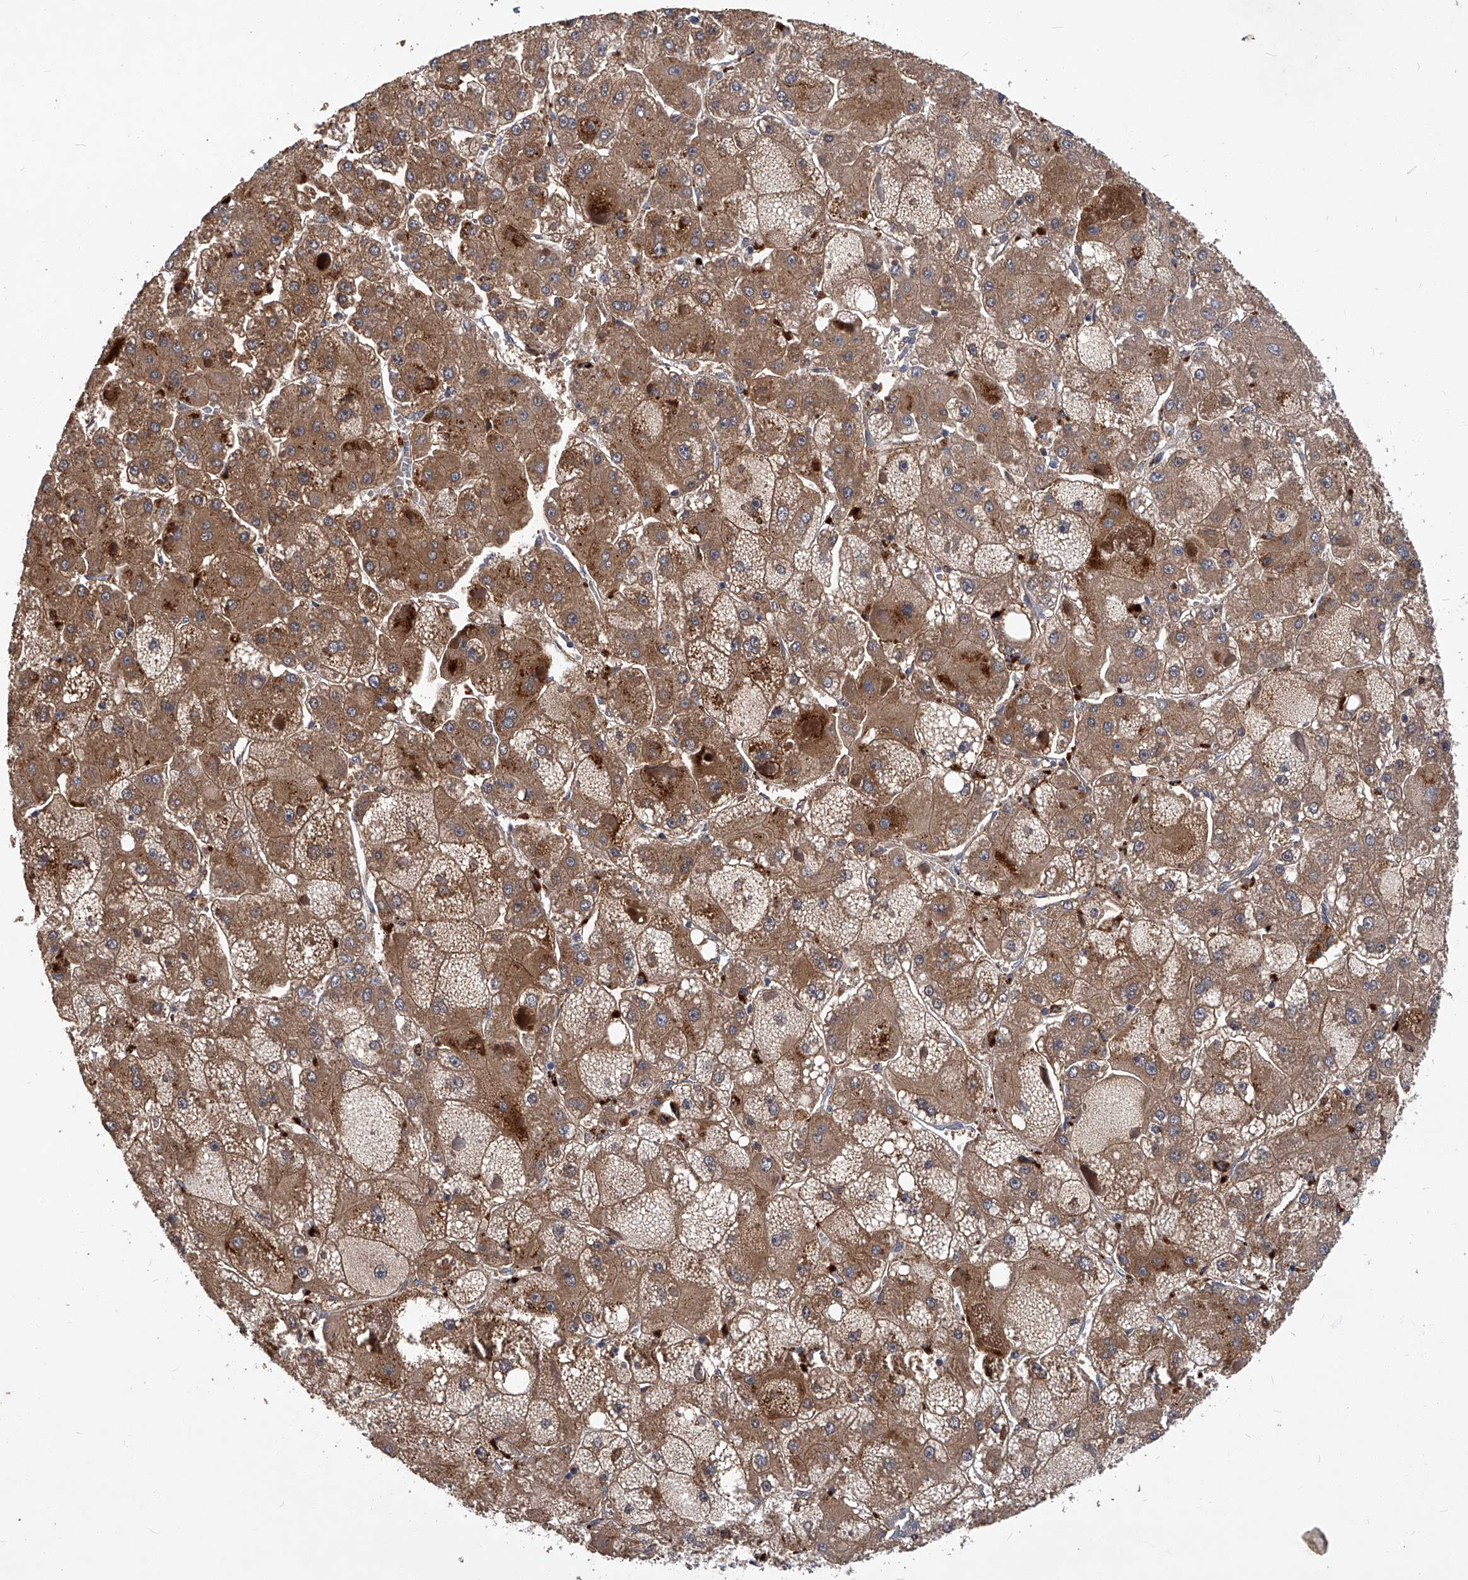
{"staining": {"intensity": "moderate", "quantity": ">75%", "location": "cytoplasmic/membranous"}, "tissue": "liver cancer", "cell_type": "Tumor cells", "image_type": "cancer", "snomed": [{"axis": "morphology", "description": "Carcinoma, Hepatocellular, NOS"}, {"axis": "topography", "description": "Liver"}], "caption": "A medium amount of moderate cytoplasmic/membranous expression is identified in about >75% of tumor cells in hepatocellular carcinoma (liver) tissue.", "gene": "TNFRSF13B", "patient": {"sex": "female", "age": 73}}